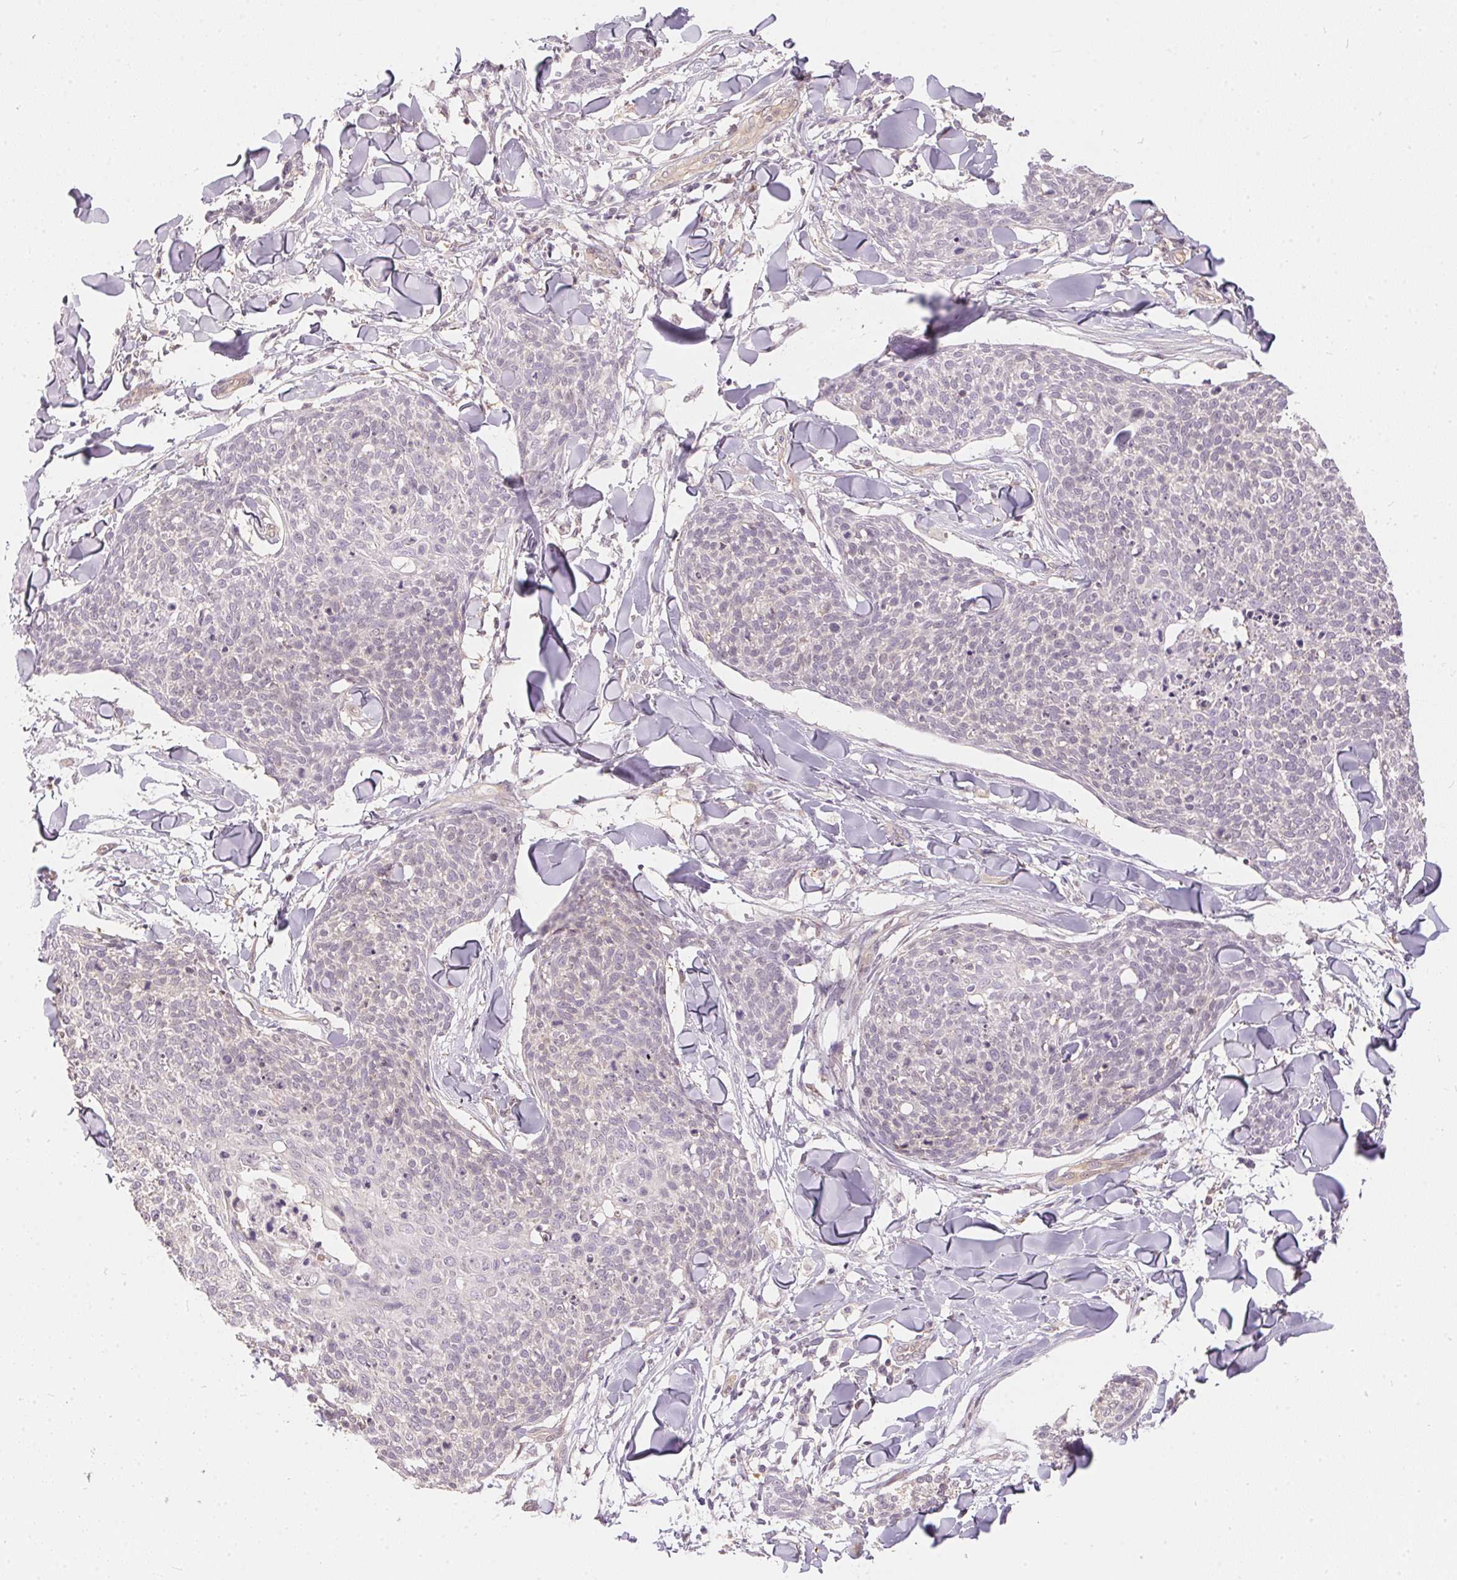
{"staining": {"intensity": "negative", "quantity": "none", "location": "none"}, "tissue": "skin cancer", "cell_type": "Tumor cells", "image_type": "cancer", "snomed": [{"axis": "morphology", "description": "Squamous cell carcinoma, NOS"}, {"axis": "topography", "description": "Skin"}, {"axis": "topography", "description": "Vulva"}], "caption": "Skin cancer was stained to show a protein in brown. There is no significant expression in tumor cells.", "gene": "BLMH", "patient": {"sex": "female", "age": 75}}